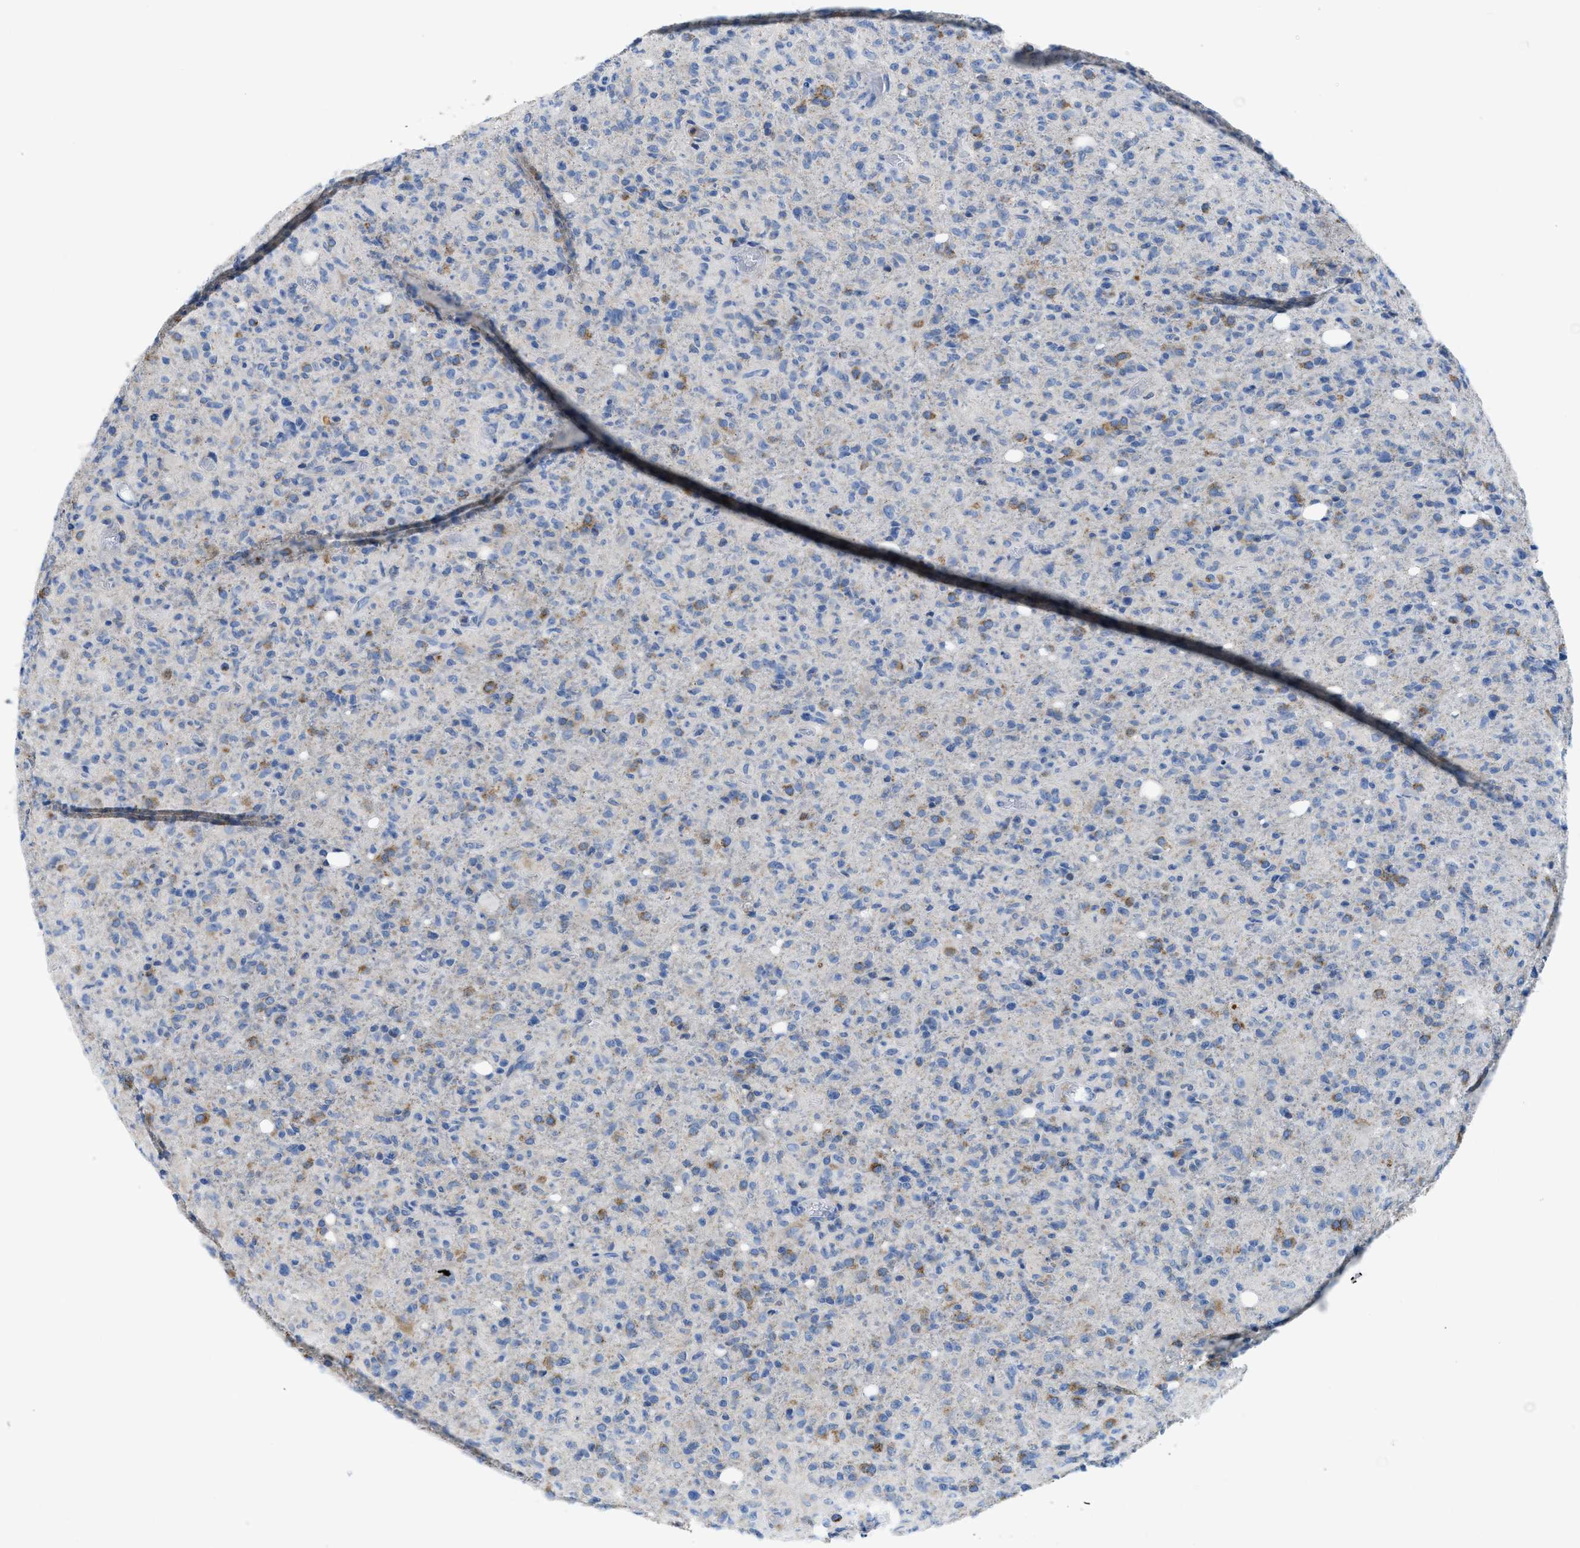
{"staining": {"intensity": "weak", "quantity": "<25%", "location": "cytoplasmic/membranous"}, "tissue": "glioma", "cell_type": "Tumor cells", "image_type": "cancer", "snomed": [{"axis": "morphology", "description": "Glioma, malignant, High grade"}, {"axis": "topography", "description": "Brain"}], "caption": "IHC photomicrograph of malignant glioma (high-grade) stained for a protein (brown), which demonstrates no staining in tumor cells.", "gene": "SLC25A13", "patient": {"sex": "female", "age": 57}}